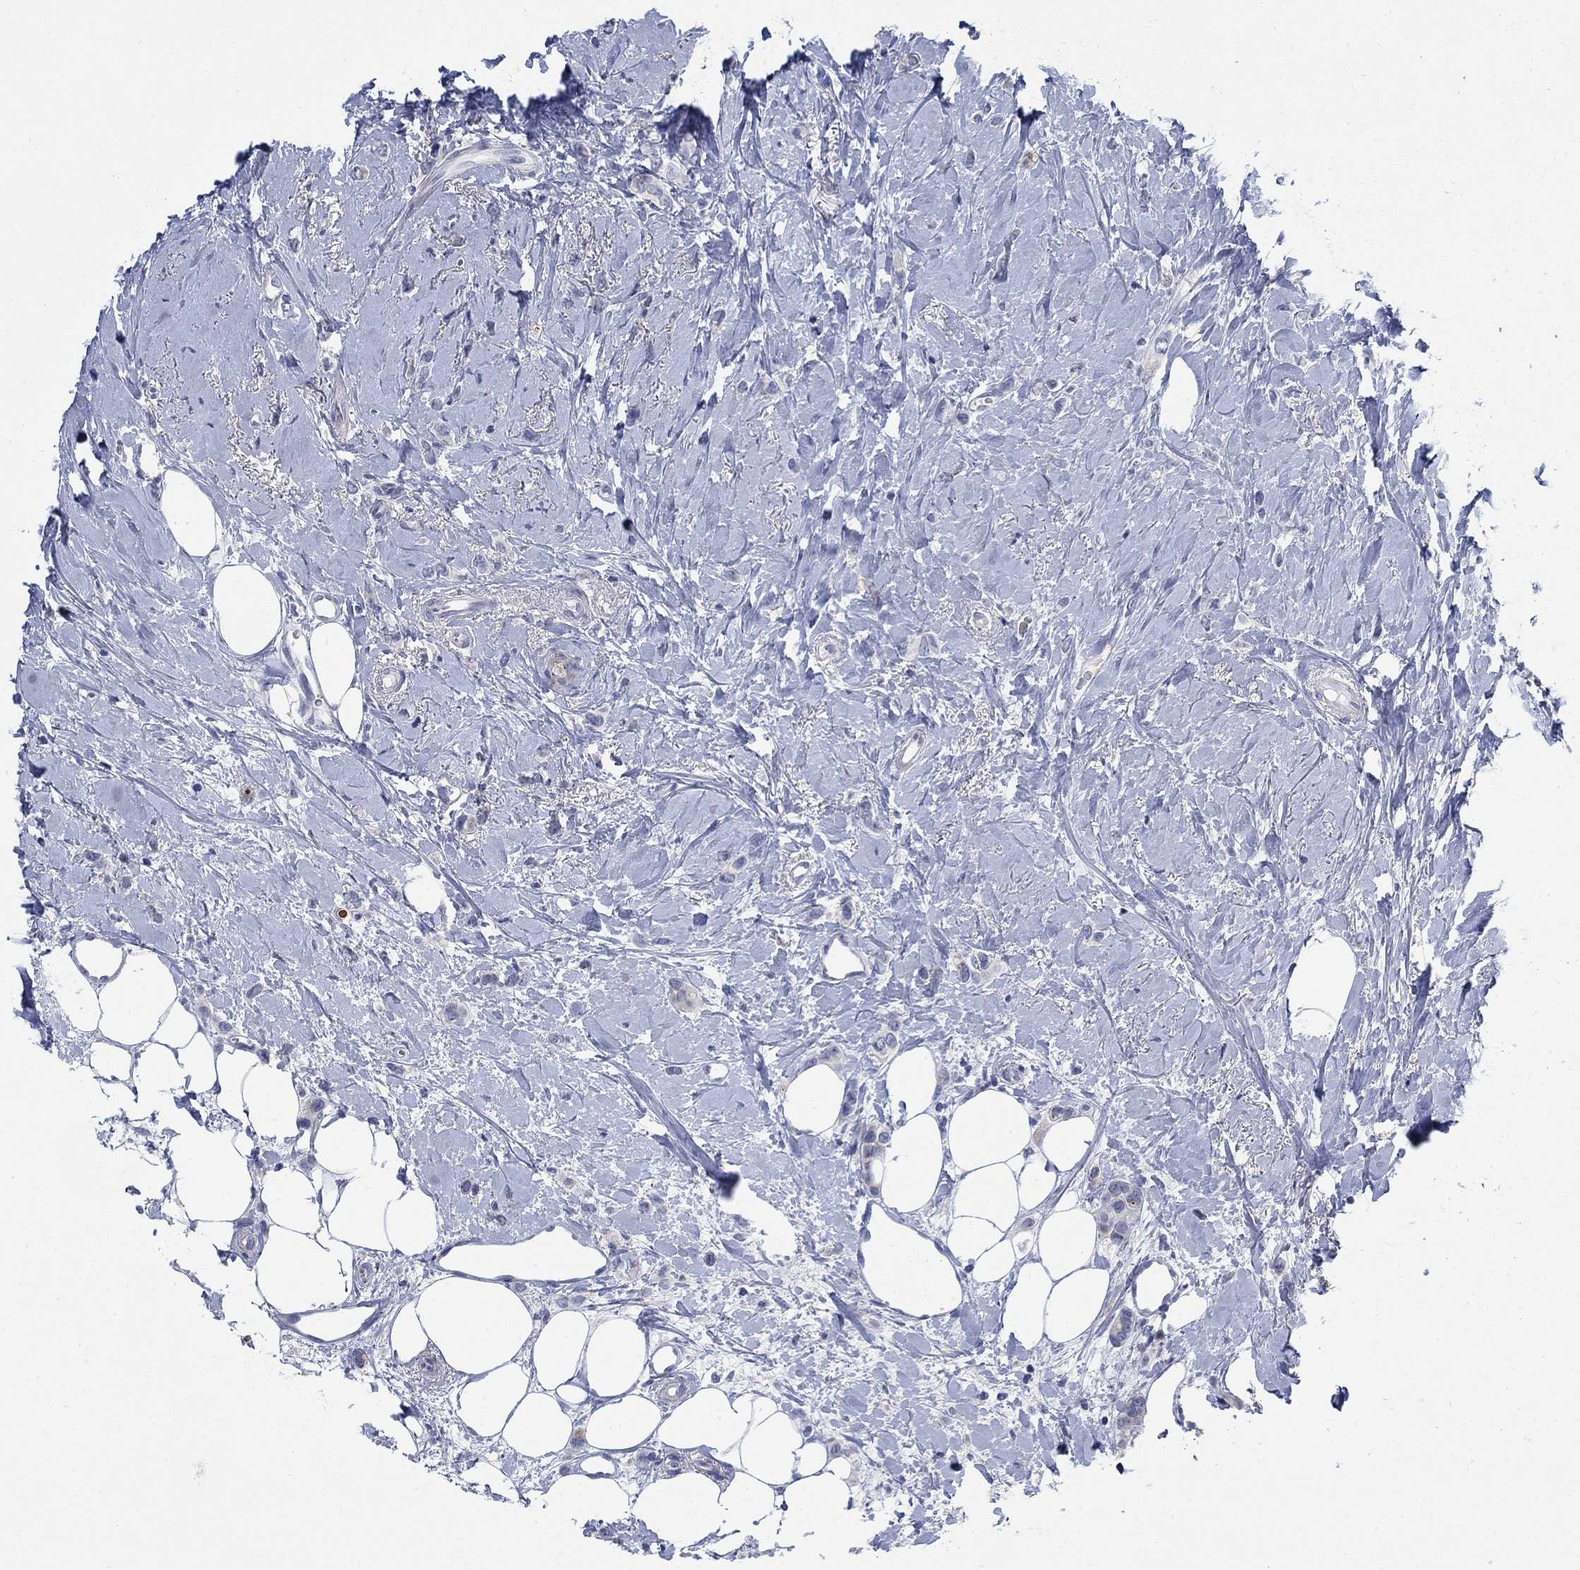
{"staining": {"intensity": "negative", "quantity": "none", "location": "none"}, "tissue": "breast cancer", "cell_type": "Tumor cells", "image_type": "cancer", "snomed": [{"axis": "morphology", "description": "Lobular carcinoma"}, {"axis": "topography", "description": "Breast"}], "caption": "Breast lobular carcinoma was stained to show a protein in brown. There is no significant staining in tumor cells.", "gene": "DNER", "patient": {"sex": "female", "age": 66}}